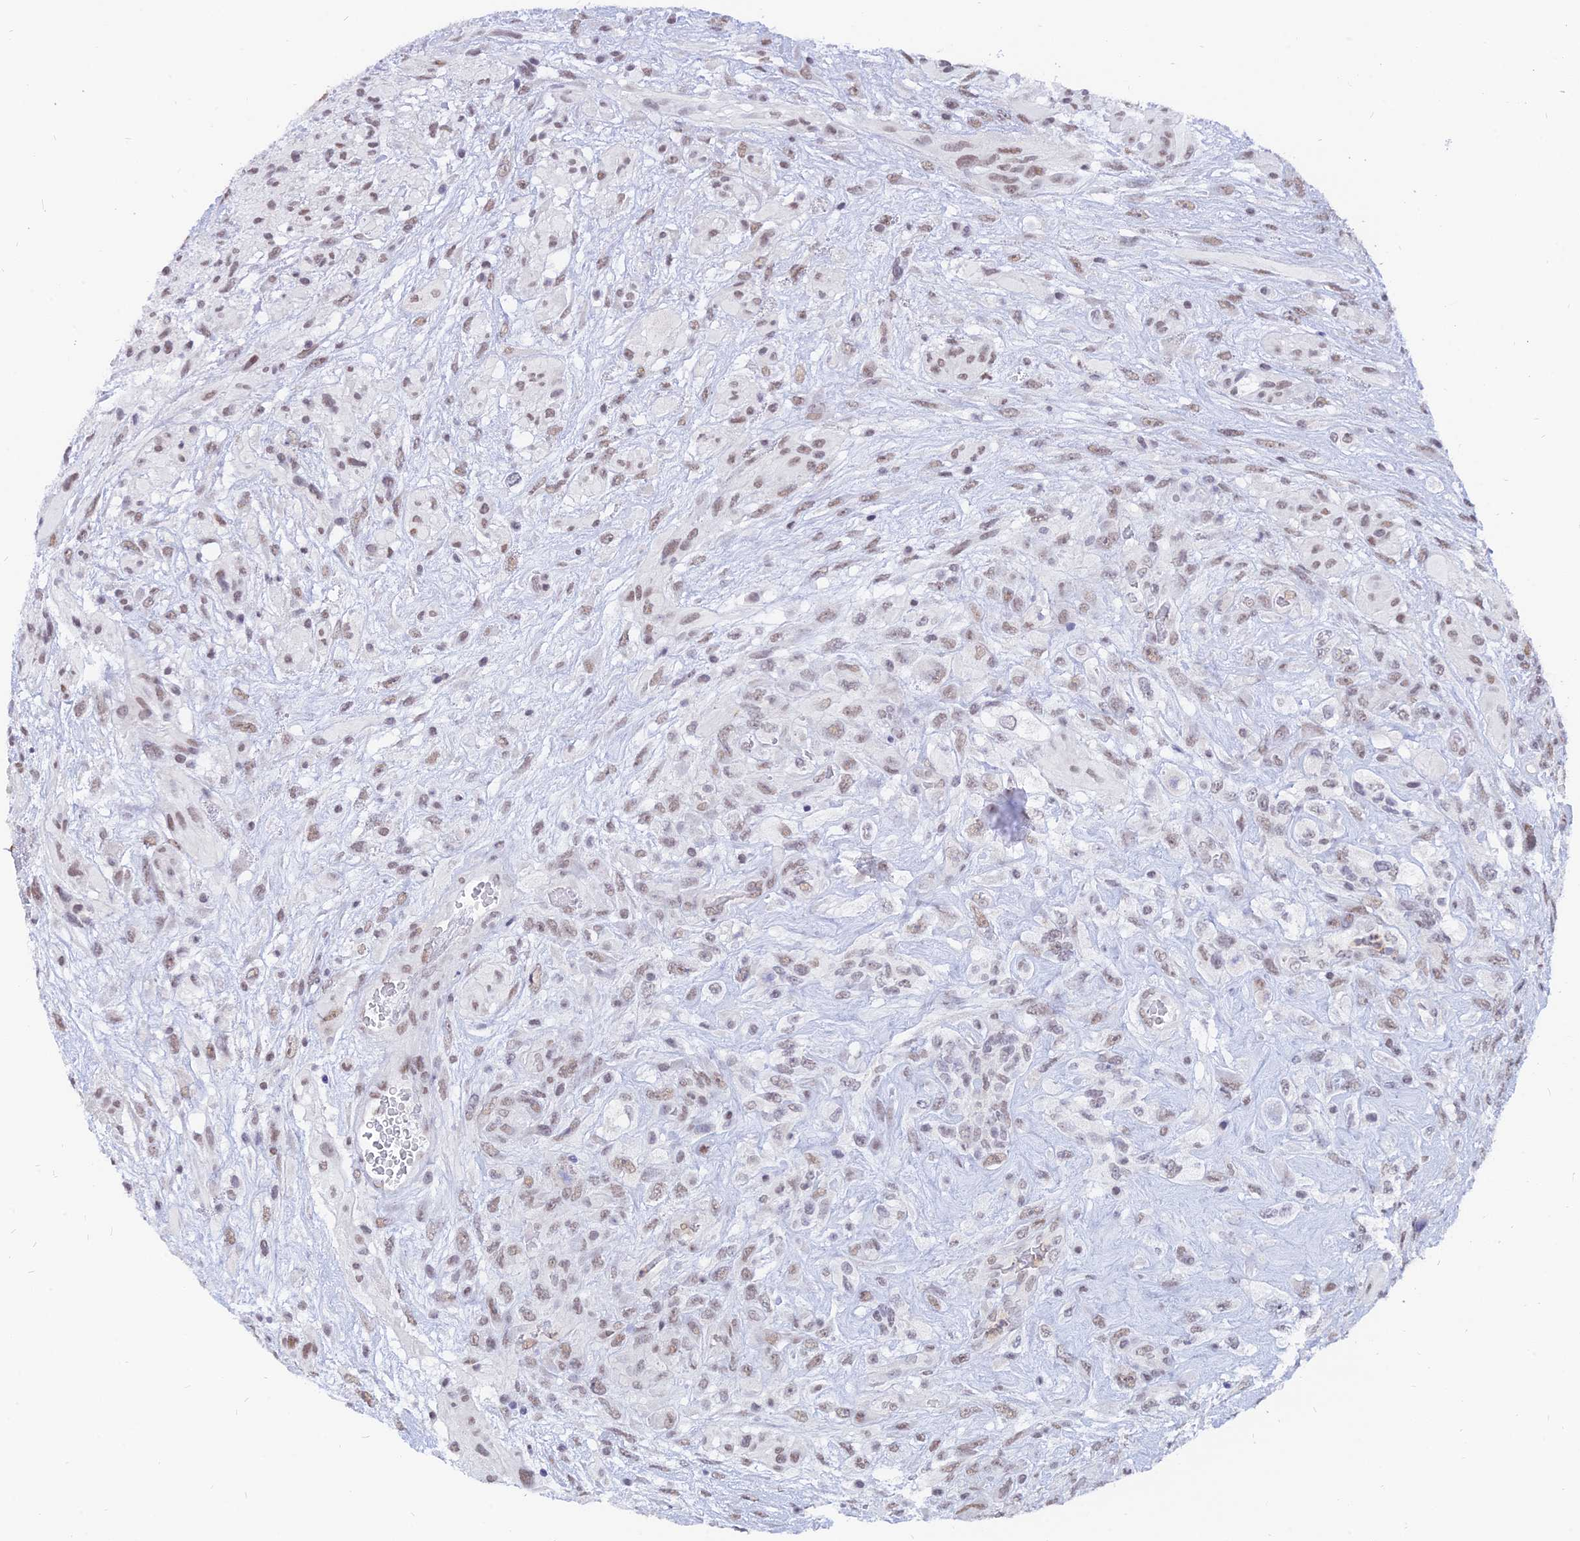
{"staining": {"intensity": "weak", "quantity": ">75%", "location": "nuclear"}, "tissue": "glioma", "cell_type": "Tumor cells", "image_type": "cancer", "snomed": [{"axis": "morphology", "description": "Glioma, malignant, High grade"}, {"axis": "topography", "description": "Brain"}], "caption": "The immunohistochemical stain labels weak nuclear positivity in tumor cells of malignant glioma (high-grade) tissue.", "gene": "DPY30", "patient": {"sex": "male", "age": 61}}